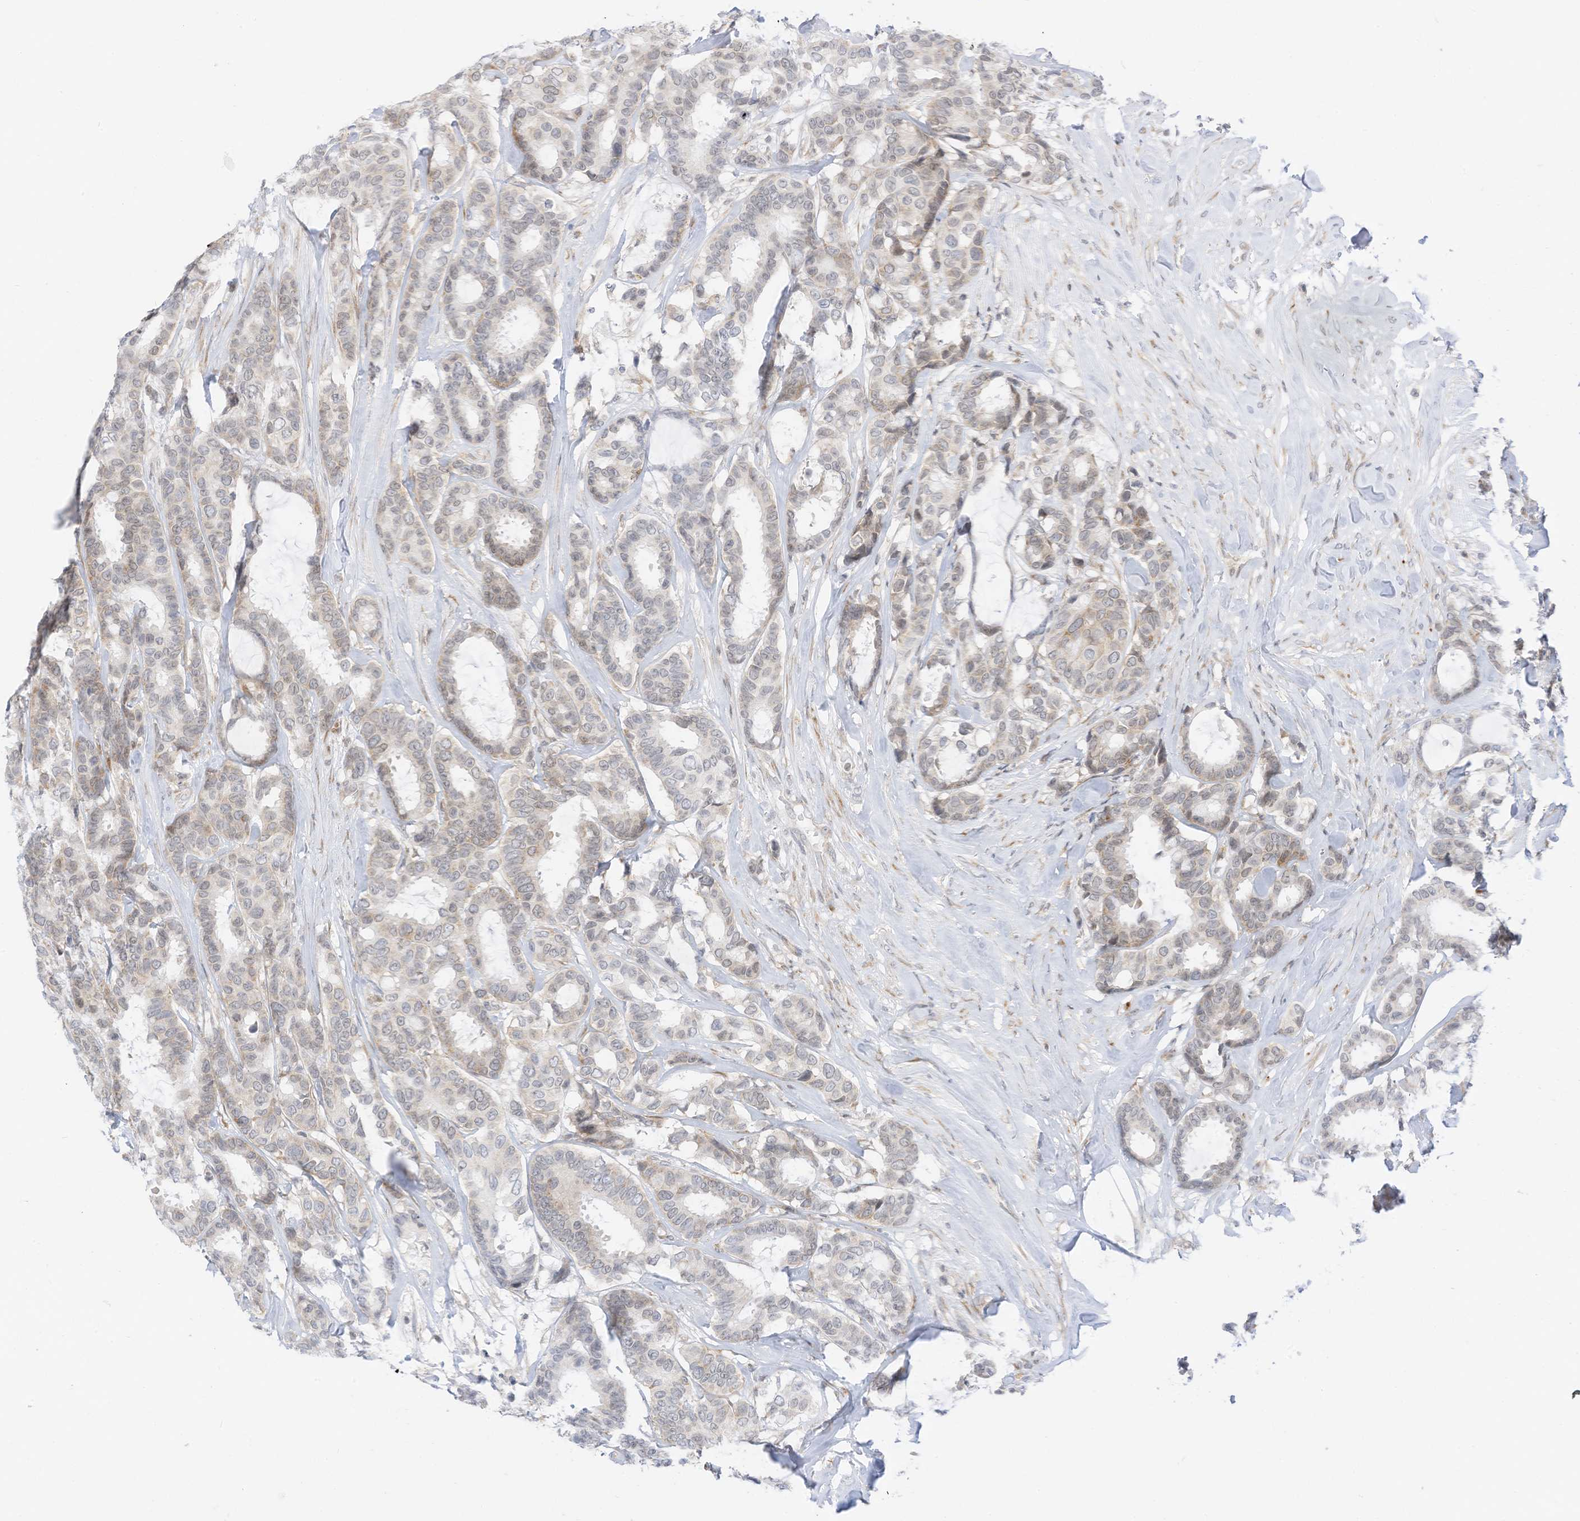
{"staining": {"intensity": "negative", "quantity": "none", "location": "none"}, "tissue": "breast cancer", "cell_type": "Tumor cells", "image_type": "cancer", "snomed": [{"axis": "morphology", "description": "Duct carcinoma"}, {"axis": "topography", "description": "Breast"}], "caption": "There is no significant staining in tumor cells of breast cancer.", "gene": "EDF1", "patient": {"sex": "female", "age": 87}}